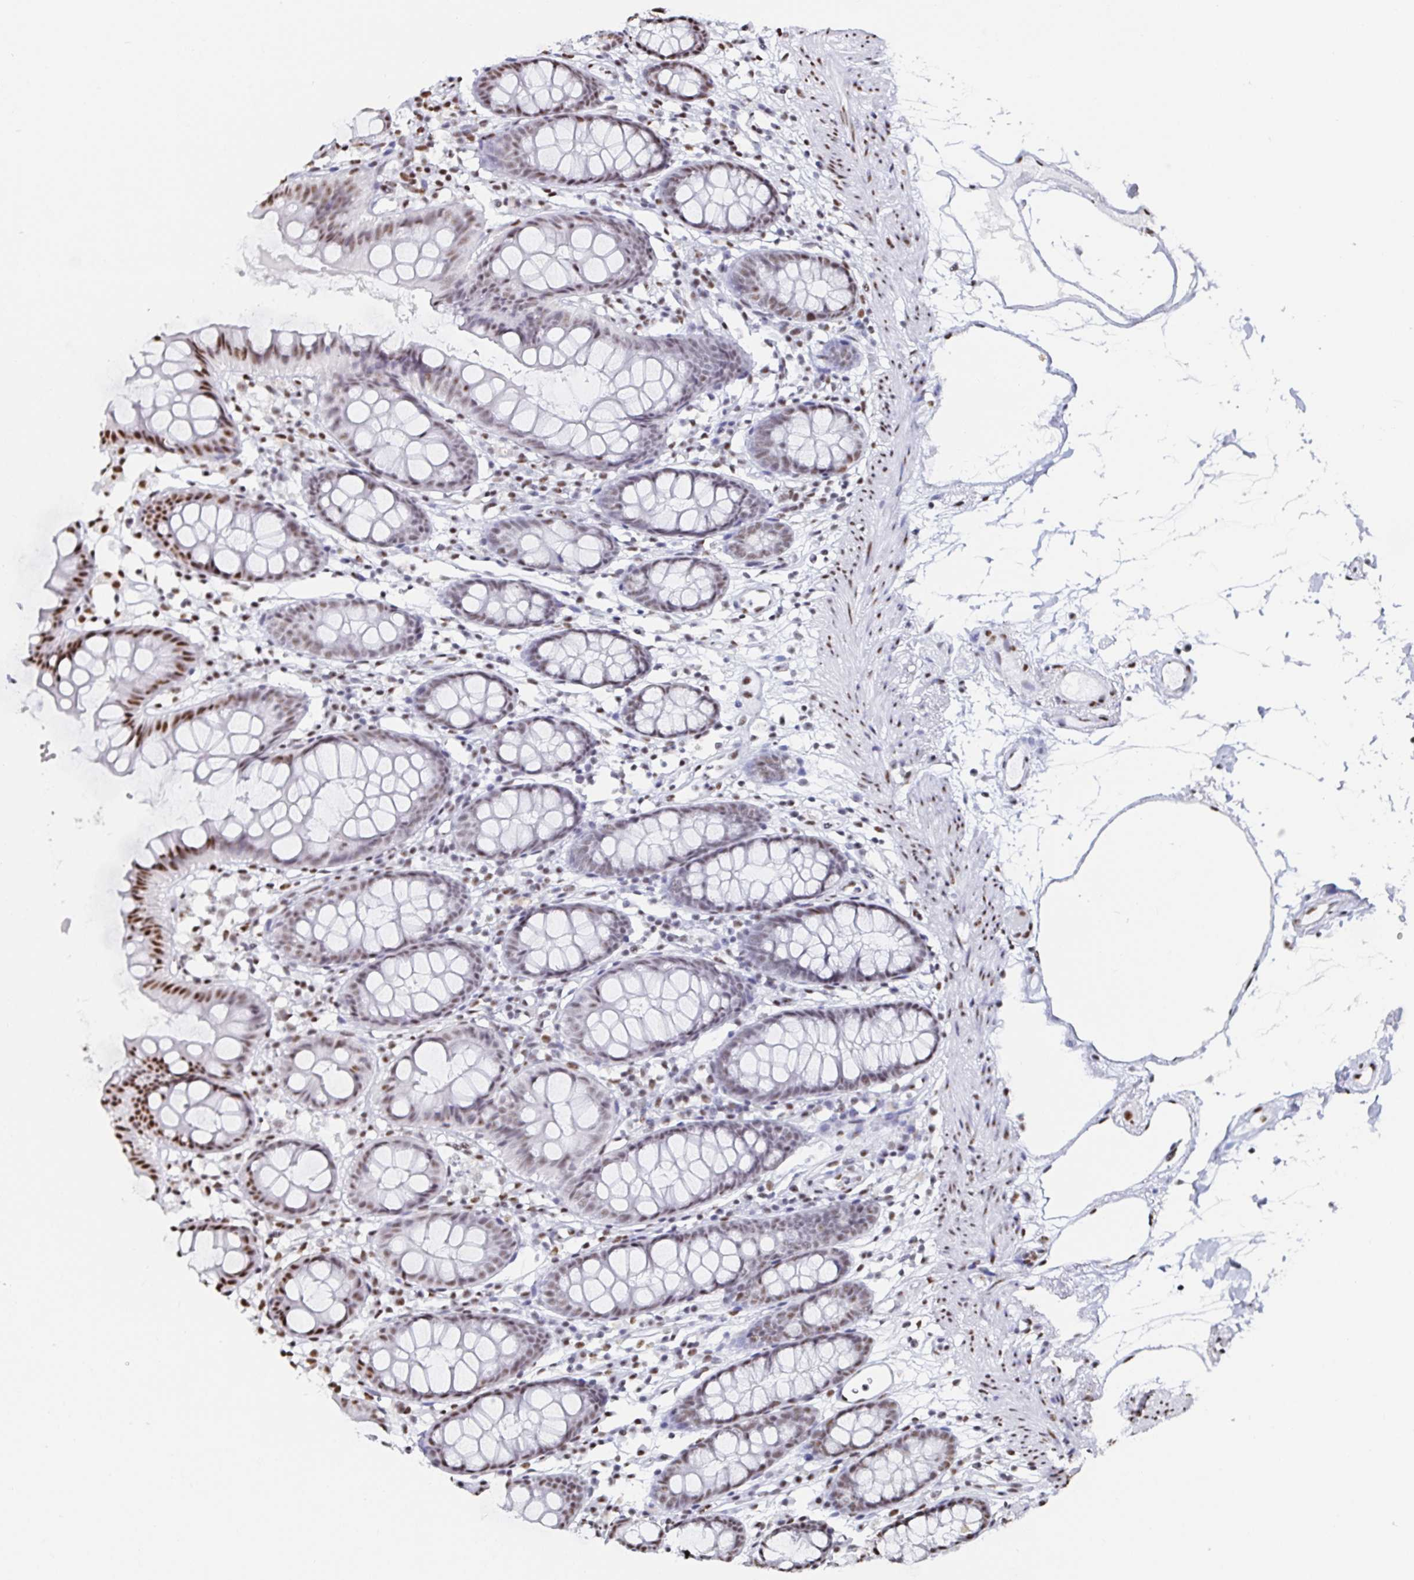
{"staining": {"intensity": "moderate", "quantity": "<25%", "location": "nuclear"}, "tissue": "colon", "cell_type": "Endothelial cells", "image_type": "normal", "snomed": [{"axis": "morphology", "description": "Normal tissue, NOS"}, {"axis": "topography", "description": "Colon"}], "caption": "A high-resolution image shows IHC staining of benign colon, which exhibits moderate nuclear positivity in approximately <25% of endothelial cells. Using DAB (3,3'-diaminobenzidine) (brown) and hematoxylin (blue) stains, captured at high magnification using brightfield microscopy.", "gene": "DDX39B", "patient": {"sex": "female", "age": 84}}